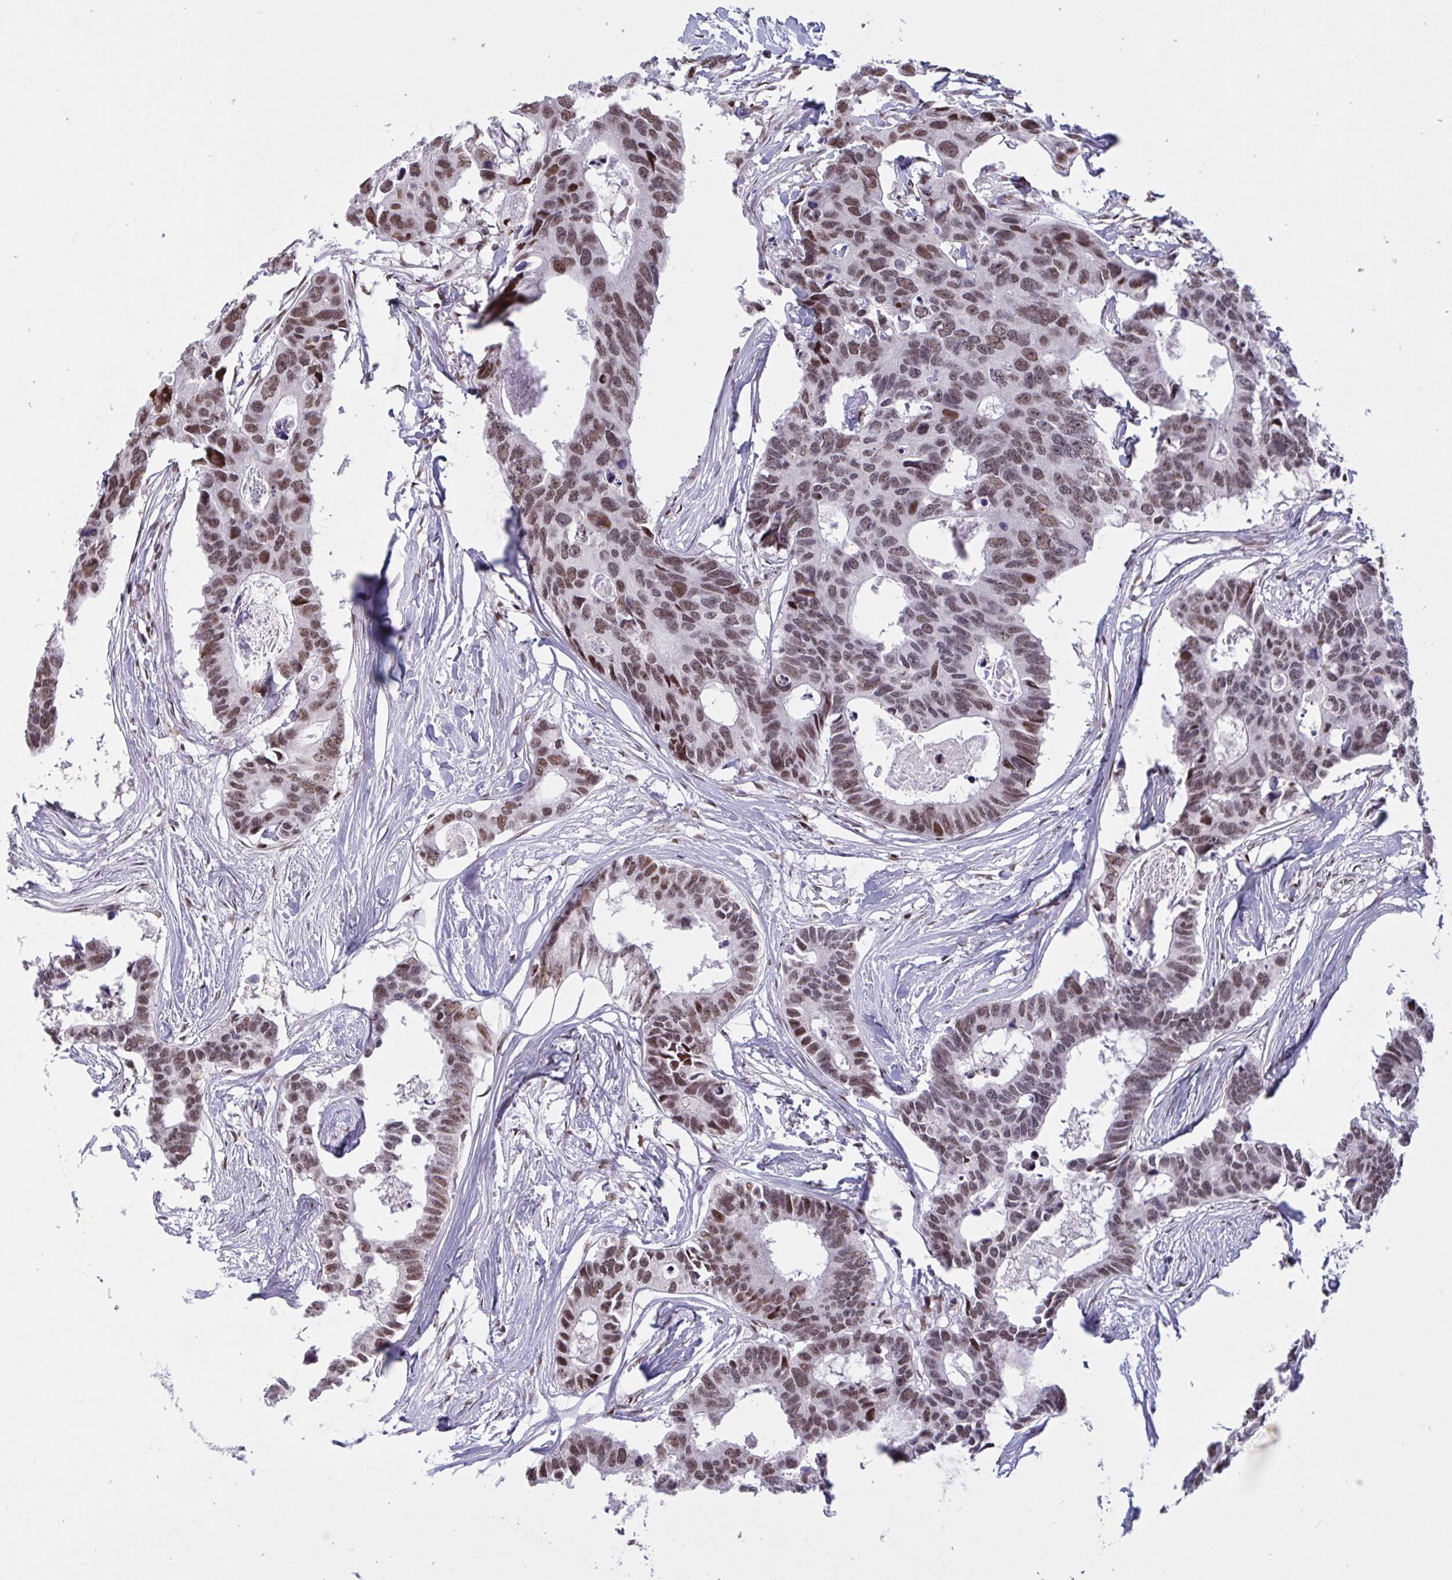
{"staining": {"intensity": "moderate", "quantity": ">75%", "location": "nuclear"}, "tissue": "colorectal cancer", "cell_type": "Tumor cells", "image_type": "cancer", "snomed": [{"axis": "morphology", "description": "Adenocarcinoma, NOS"}, {"axis": "topography", "description": "Rectum"}], "caption": "A photomicrograph showing moderate nuclear positivity in about >75% of tumor cells in adenocarcinoma (colorectal), as visualized by brown immunohistochemical staining.", "gene": "CBFA2T2", "patient": {"sex": "male", "age": 57}}